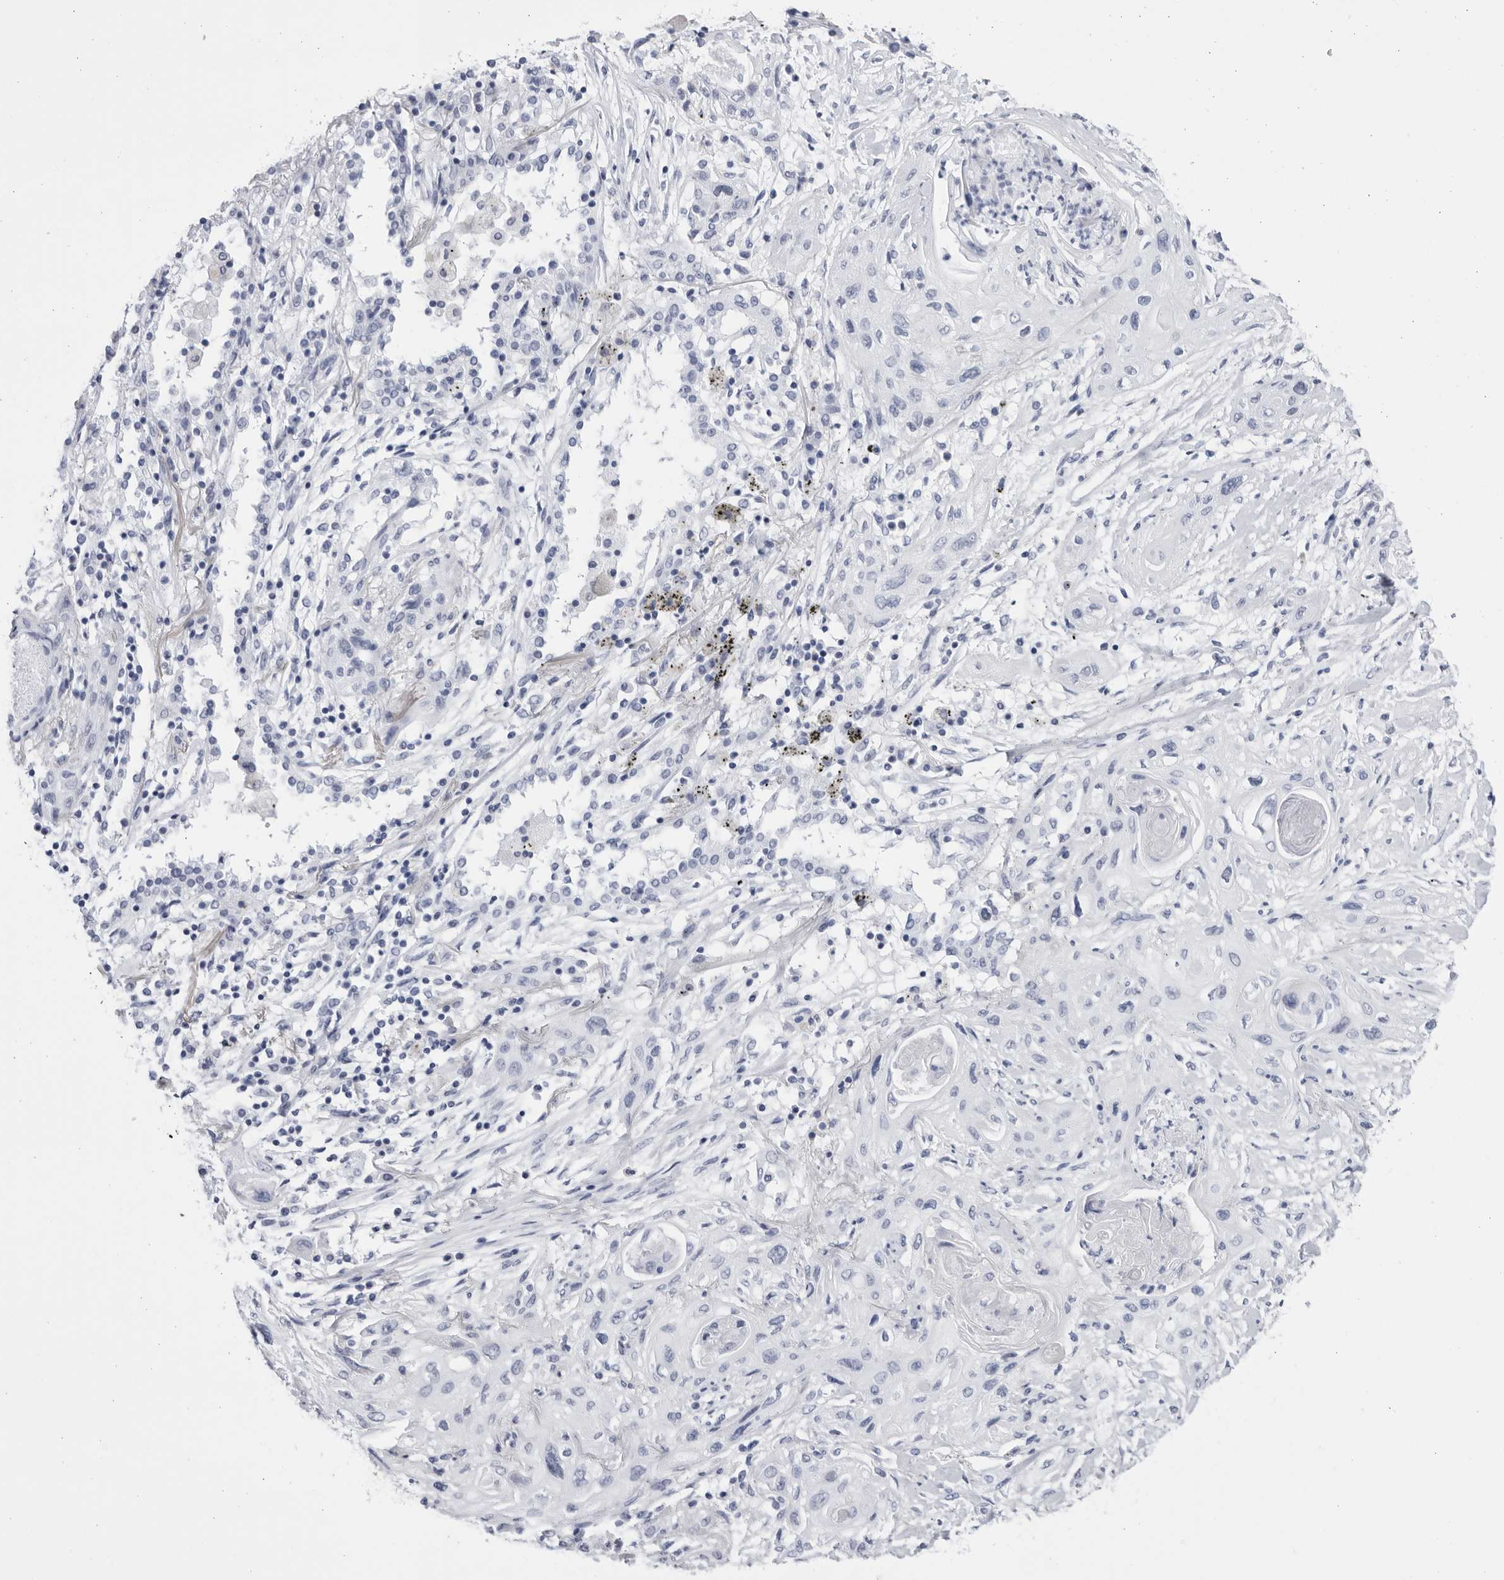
{"staining": {"intensity": "negative", "quantity": "none", "location": "none"}, "tissue": "lung cancer", "cell_type": "Tumor cells", "image_type": "cancer", "snomed": [{"axis": "morphology", "description": "Squamous cell carcinoma, NOS"}, {"axis": "topography", "description": "Lung"}], "caption": "Lung cancer (squamous cell carcinoma) was stained to show a protein in brown. There is no significant expression in tumor cells.", "gene": "CCDC181", "patient": {"sex": "female", "age": 47}}